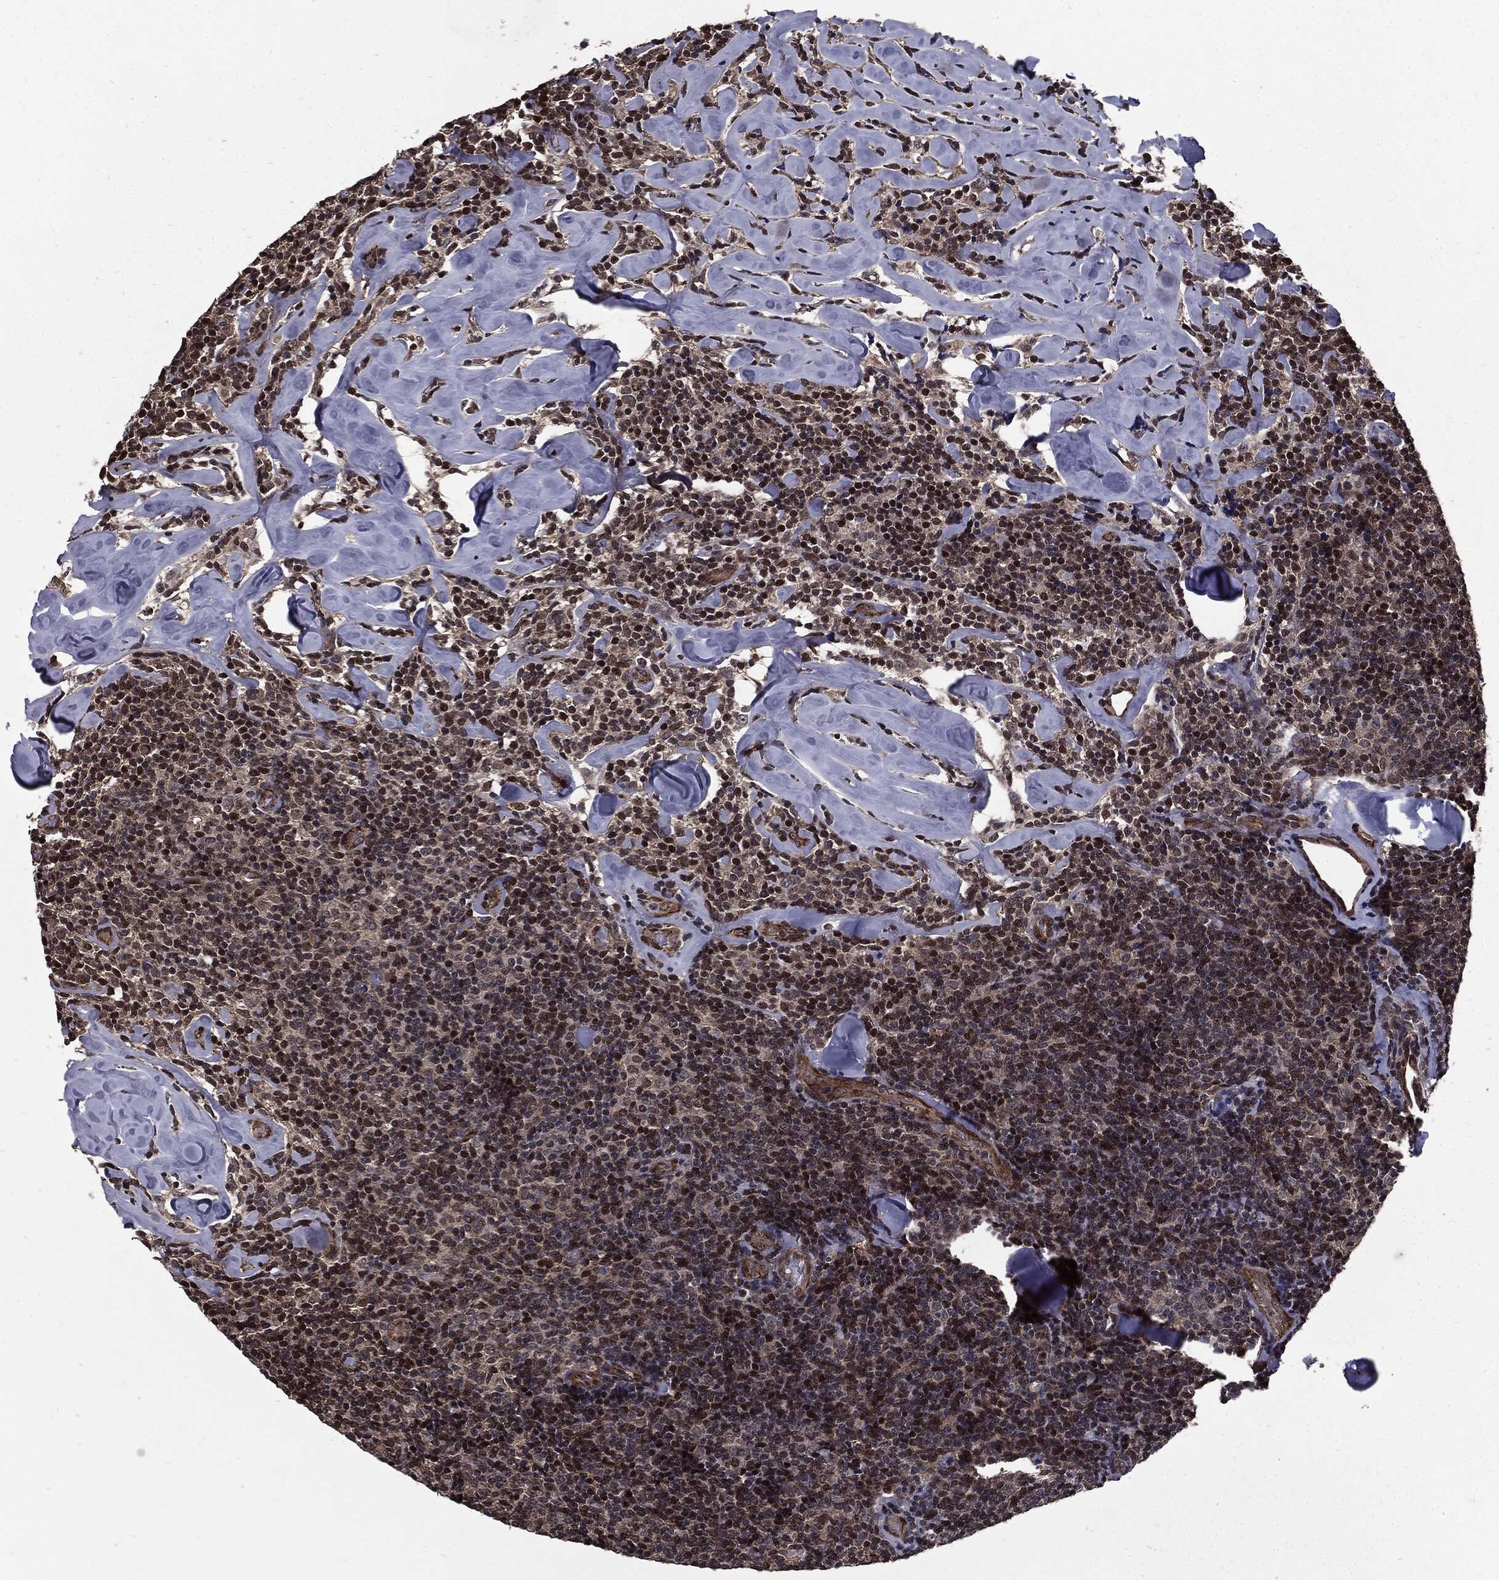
{"staining": {"intensity": "negative", "quantity": "none", "location": "none"}, "tissue": "lymphoma", "cell_type": "Tumor cells", "image_type": "cancer", "snomed": [{"axis": "morphology", "description": "Malignant lymphoma, non-Hodgkin's type, Low grade"}, {"axis": "topography", "description": "Lymph node"}], "caption": "Tumor cells show no significant protein staining in malignant lymphoma, non-Hodgkin's type (low-grade).", "gene": "PTPA", "patient": {"sex": "female", "age": 56}}